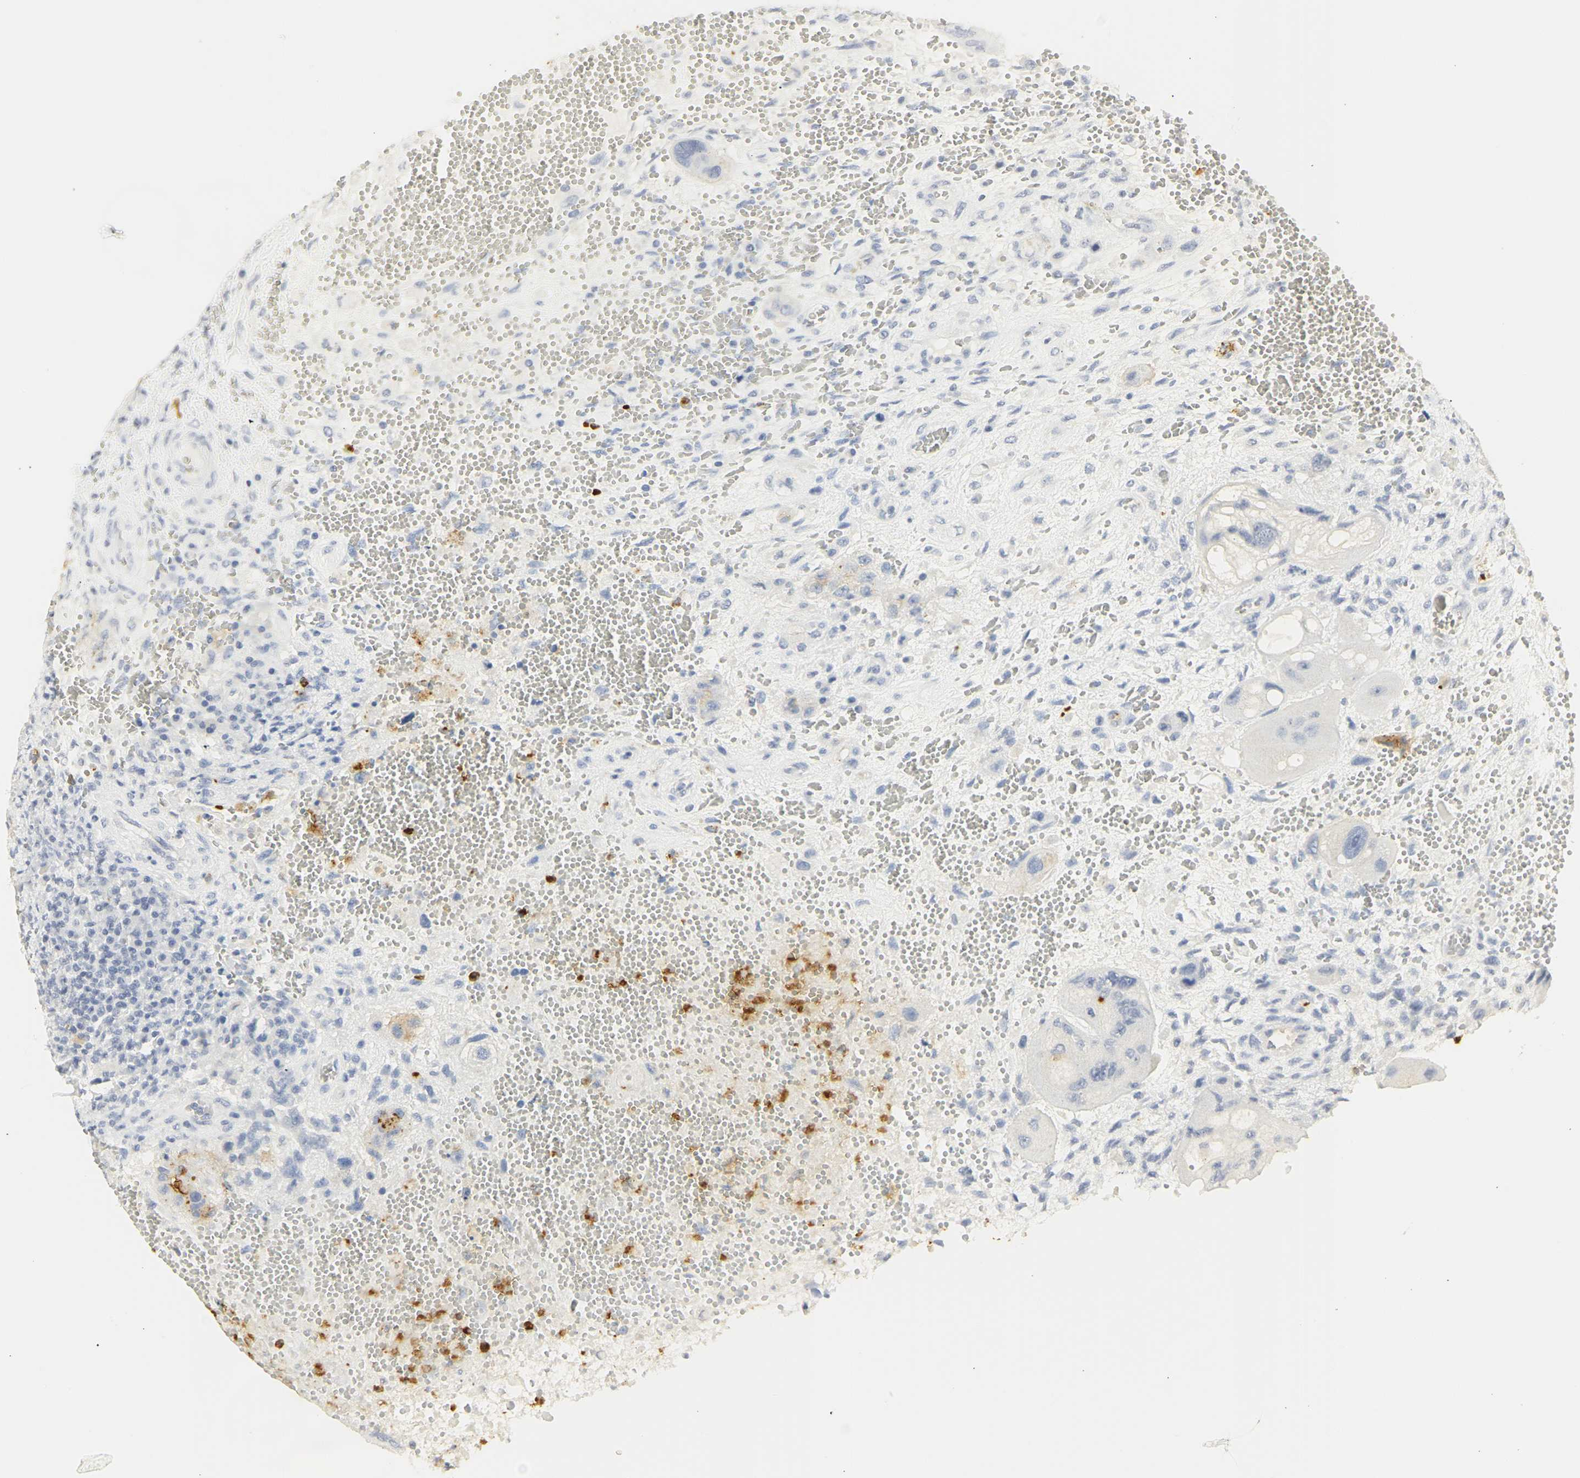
{"staining": {"intensity": "negative", "quantity": "none", "location": "none"}, "tissue": "testis cancer", "cell_type": "Tumor cells", "image_type": "cancer", "snomed": [{"axis": "morphology", "description": "Carcinoma, Embryonal, NOS"}, {"axis": "topography", "description": "Testis"}], "caption": "A histopathology image of human embryonal carcinoma (testis) is negative for staining in tumor cells. (DAB (3,3'-diaminobenzidine) immunohistochemistry (IHC), high magnification).", "gene": "CEACAM5", "patient": {"sex": "male", "age": 26}}